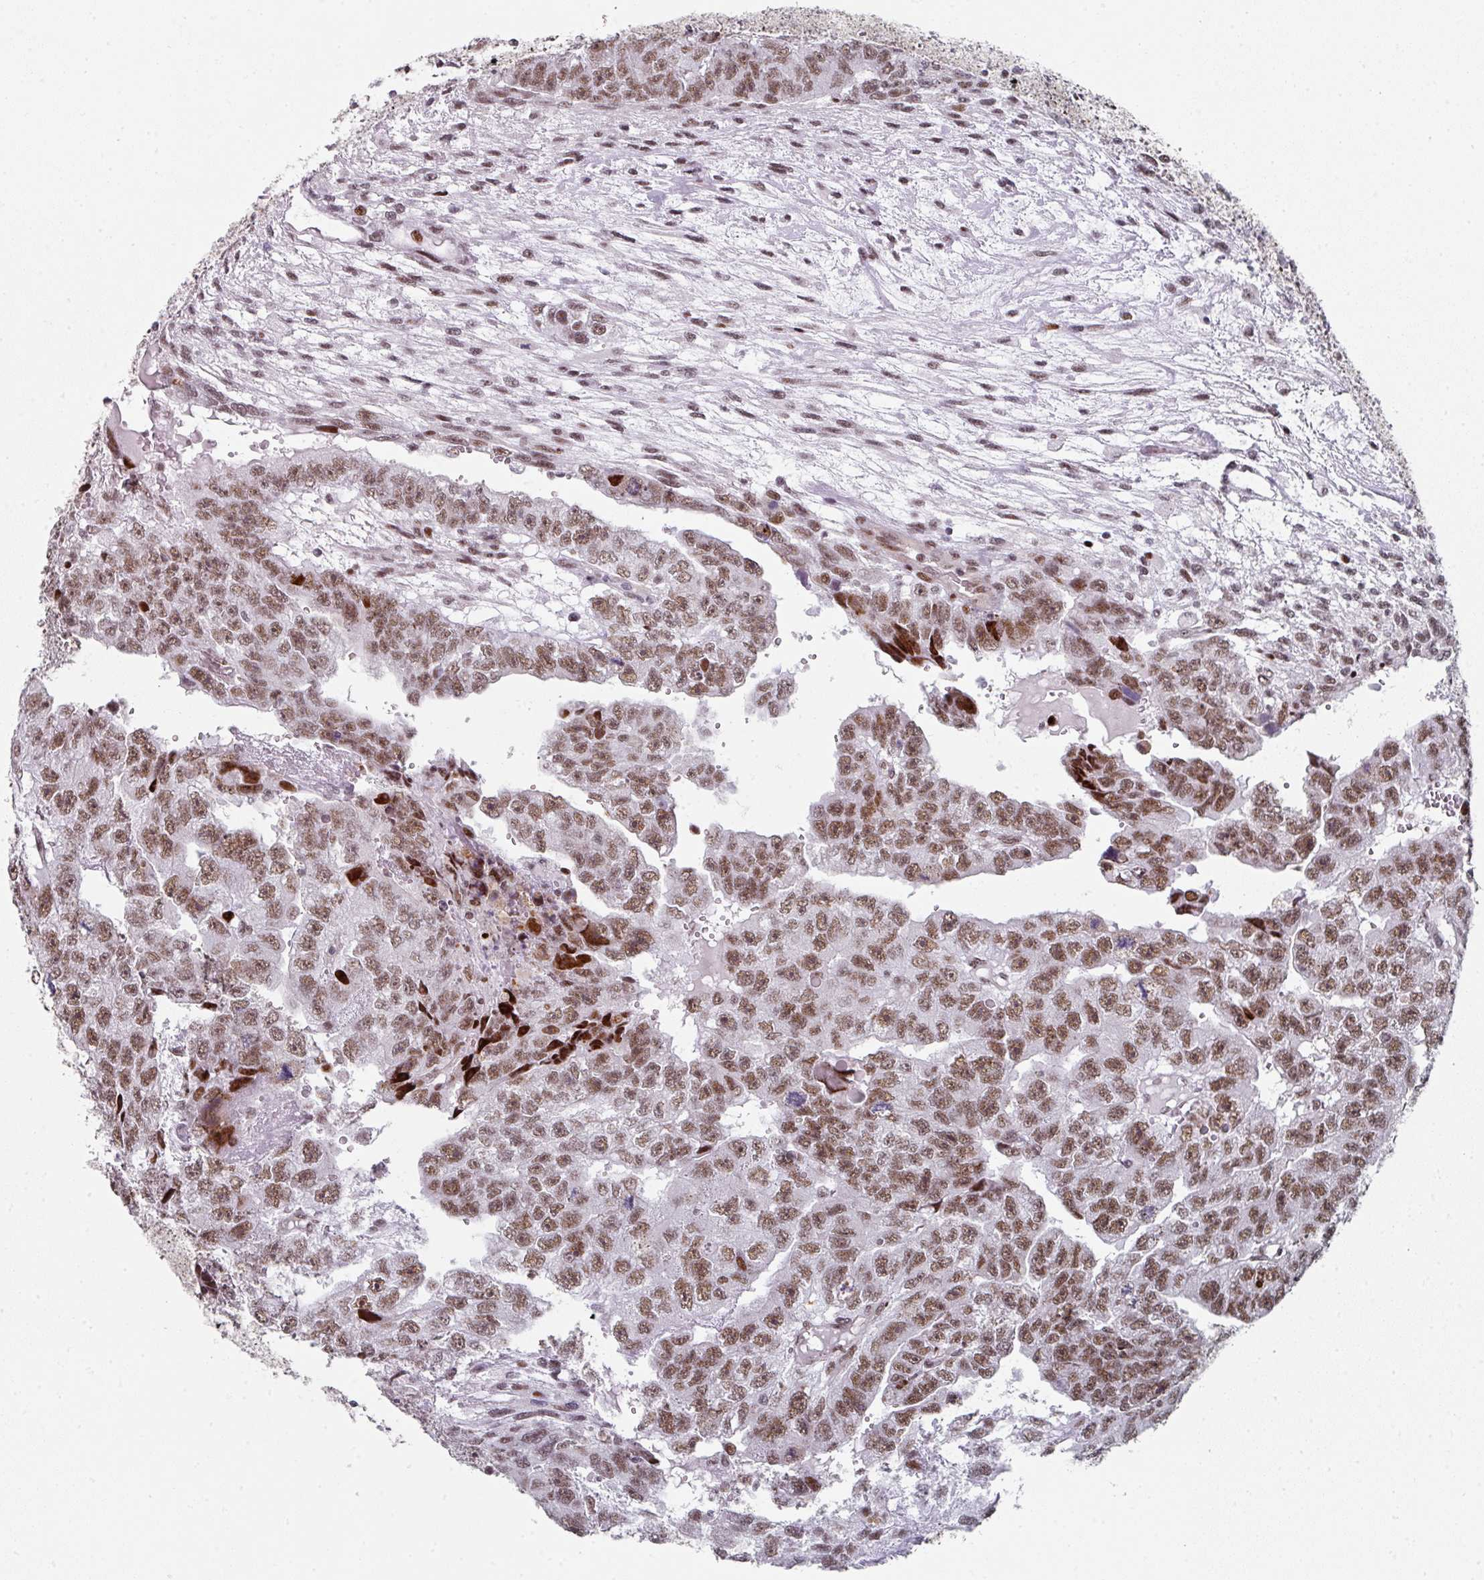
{"staining": {"intensity": "moderate", "quantity": ">75%", "location": "nuclear"}, "tissue": "testis cancer", "cell_type": "Tumor cells", "image_type": "cancer", "snomed": [{"axis": "morphology", "description": "Carcinoma, Embryonal, NOS"}, {"axis": "topography", "description": "Testis"}], "caption": "The immunohistochemical stain shows moderate nuclear positivity in tumor cells of embryonal carcinoma (testis) tissue.", "gene": "SF3B5", "patient": {"sex": "male", "age": 20}}